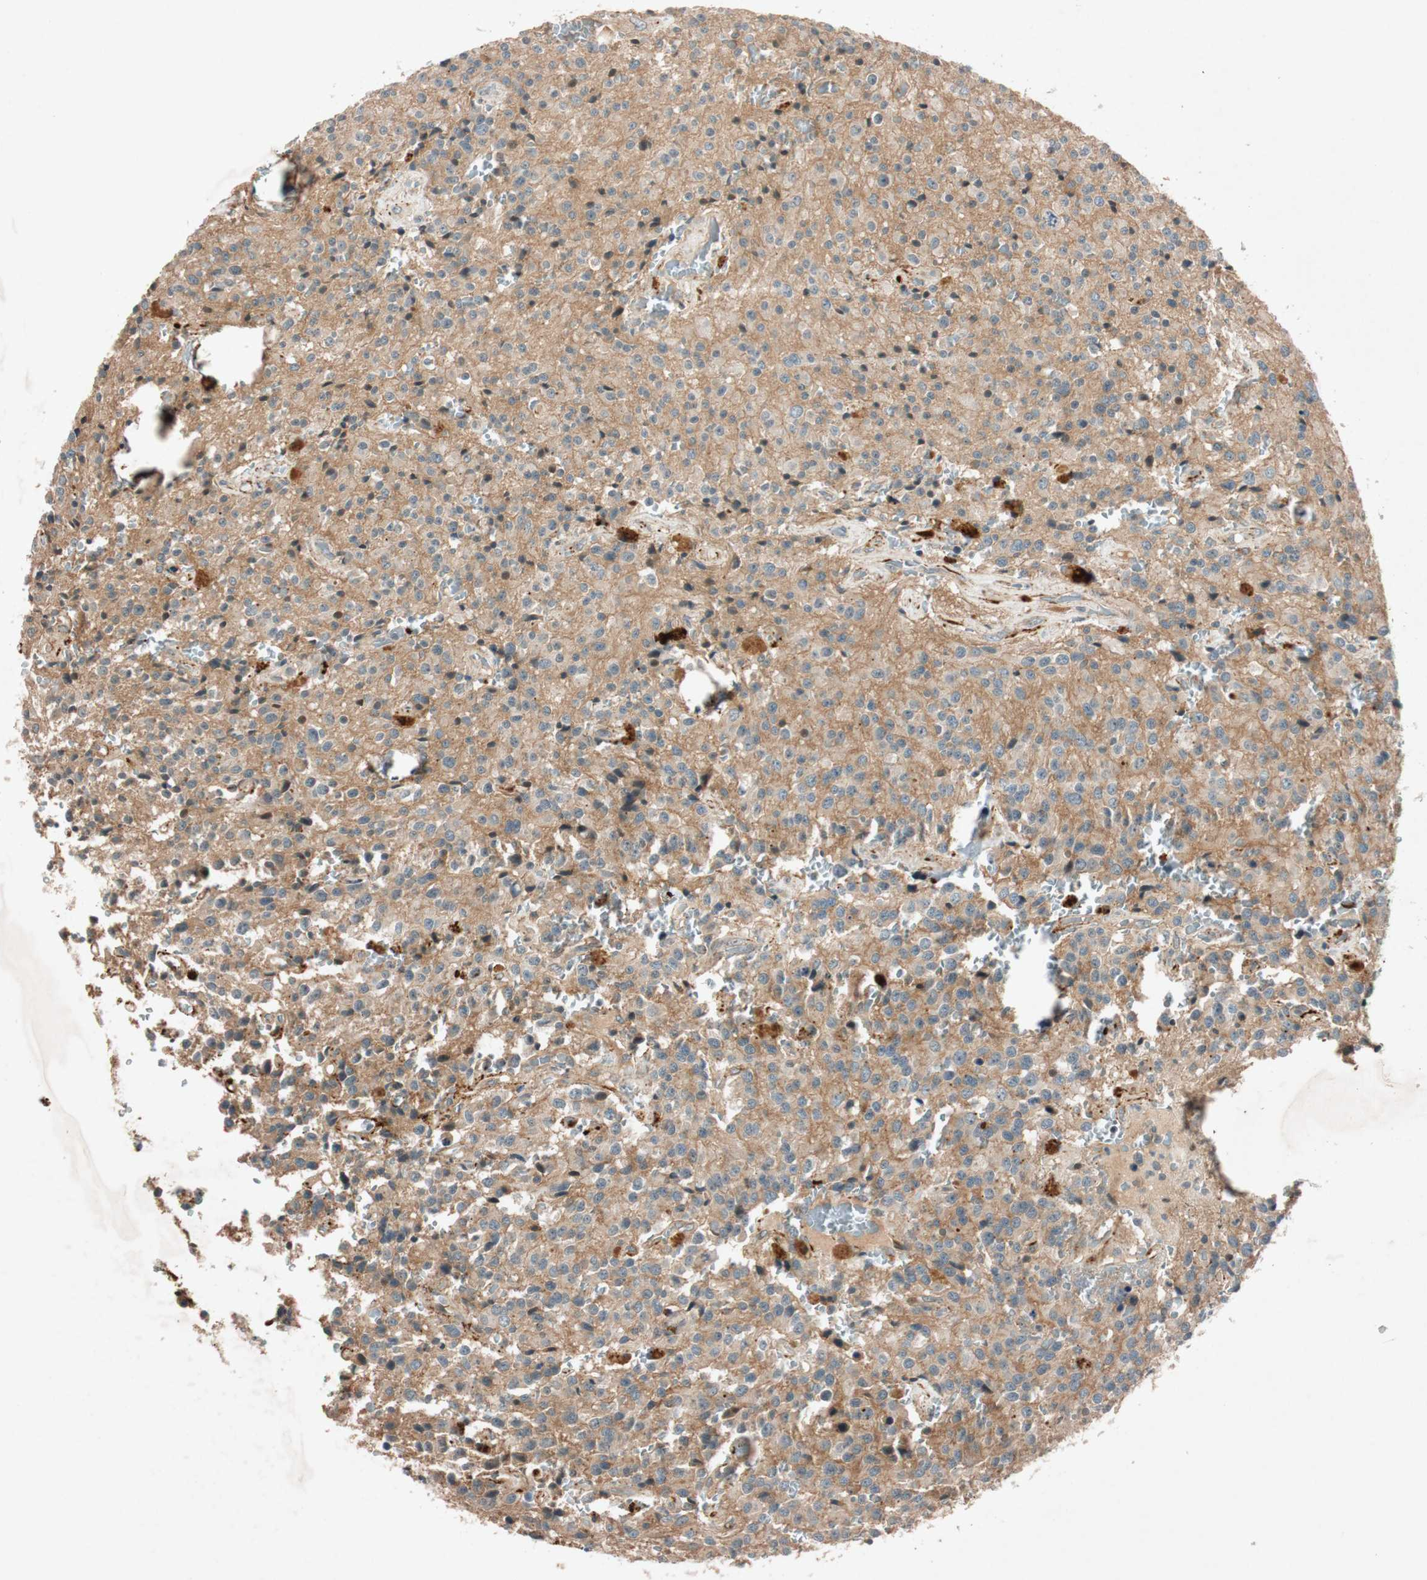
{"staining": {"intensity": "moderate", "quantity": "25%-75%", "location": "cytoplasmic/membranous"}, "tissue": "glioma", "cell_type": "Tumor cells", "image_type": "cancer", "snomed": [{"axis": "morphology", "description": "Glioma, malignant, Low grade"}, {"axis": "topography", "description": "Brain"}], "caption": "Protein staining of malignant glioma (low-grade) tissue demonstrates moderate cytoplasmic/membranous staining in approximately 25%-75% of tumor cells. The staining was performed using DAB, with brown indicating positive protein expression. Nuclei are stained blue with hematoxylin.", "gene": "EPHA6", "patient": {"sex": "male", "age": 58}}